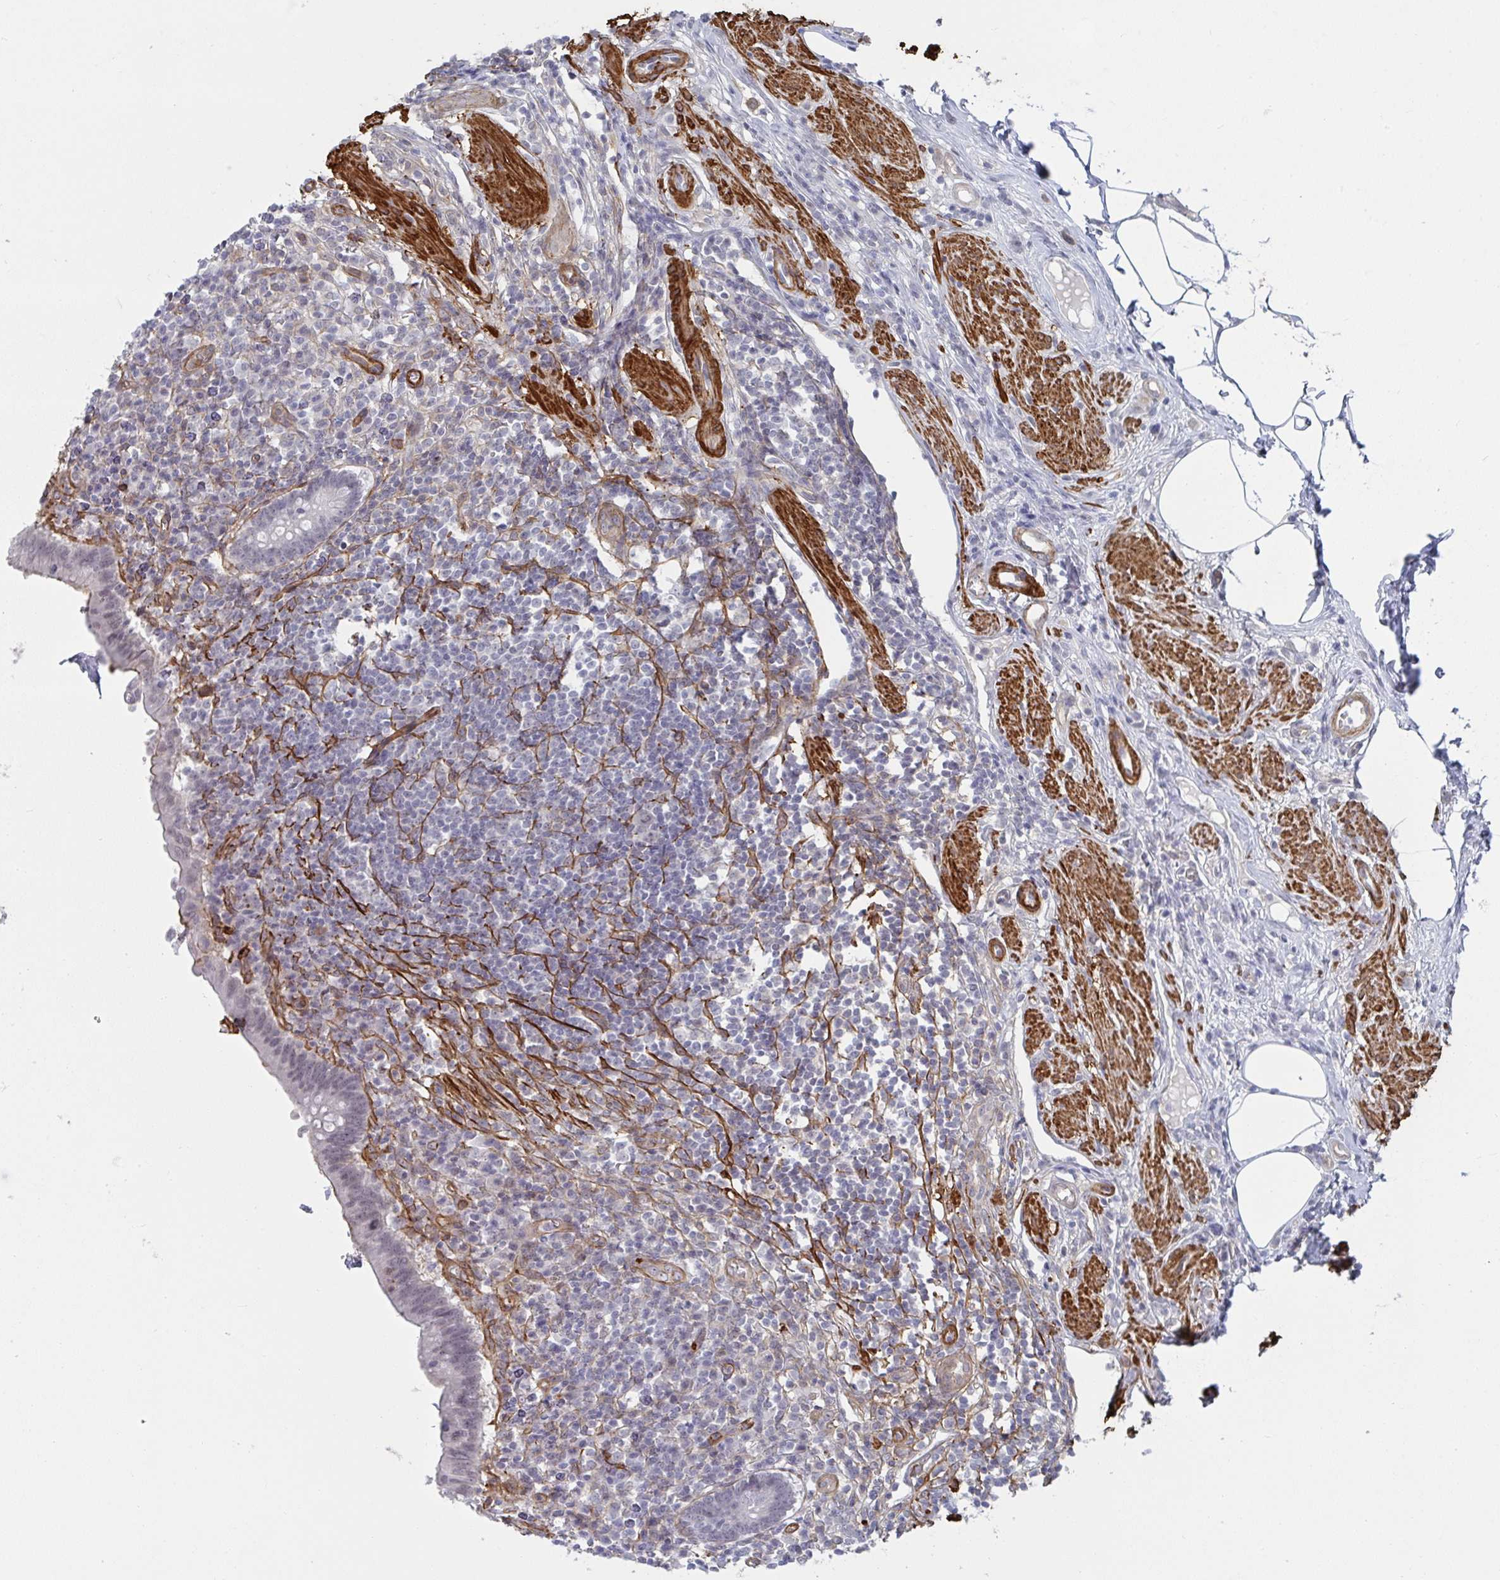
{"staining": {"intensity": "negative", "quantity": "none", "location": "none"}, "tissue": "appendix", "cell_type": "Glandular cells", "image_type": "normal", "snomed": [{"axis": "morphology", "description": "Normal tissue, NOS"}, {"axis": "topography", "description": "Appendix"}], "caption": "A high-resolution micrograph shows IHC staining of normal appendix, which shows no significant expression in glandular cells. (DAB (3,3'-diaminobenzidine) immunohistochemistry (IHC) visualized using brightfield microscopy, high magnification).", "gene": "NEURL4", "patient": {"sex": "female", "age": 56}}